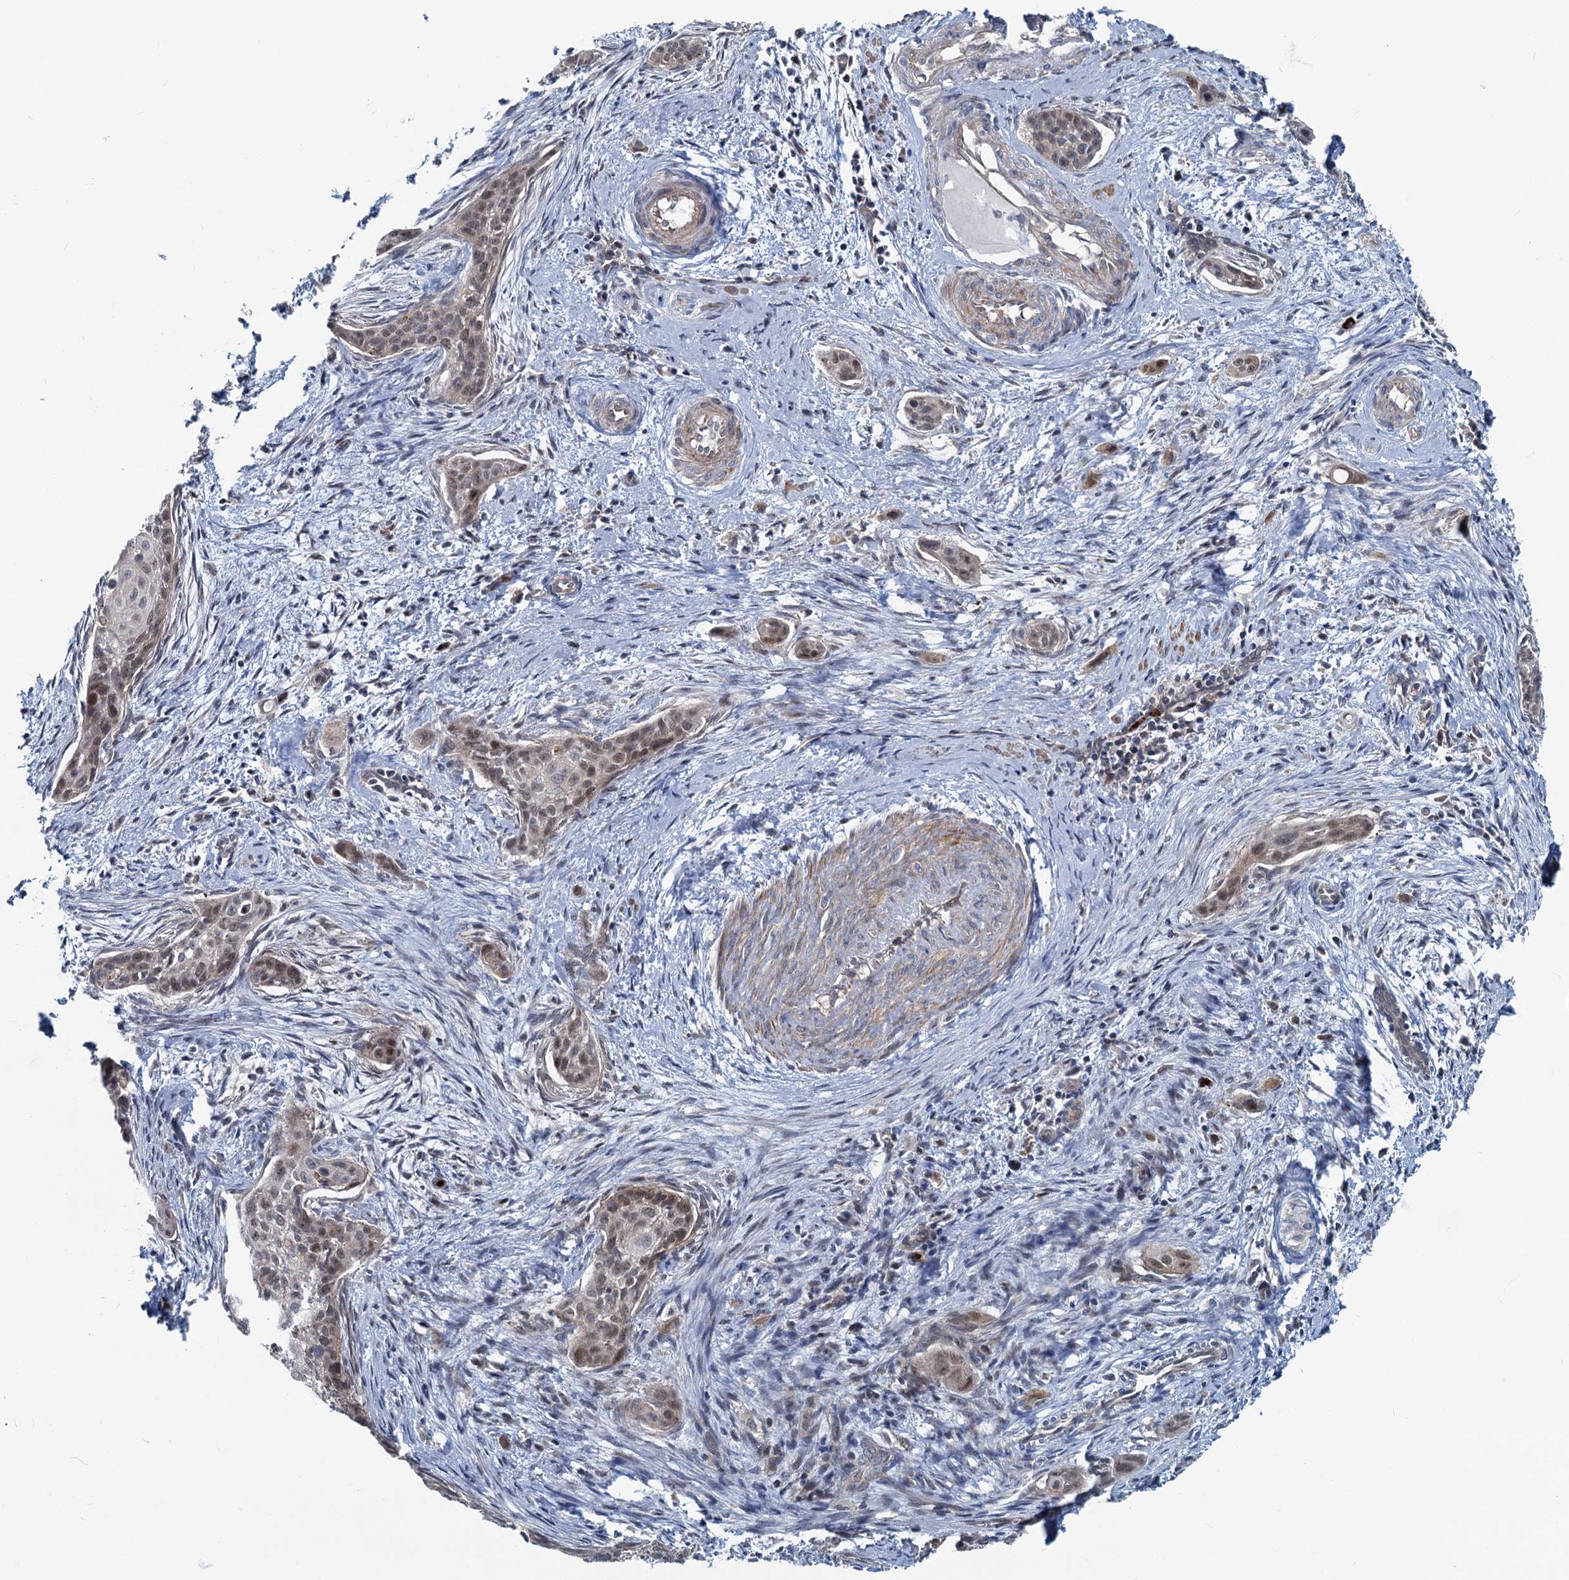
{"staining": {"intensity": "weak", "quantity": "25%-75%", "location": "cytoplasmic/membranous"}, "tissue": "cervical cancer", "cell_type": "Tumor cells", "image_type": "cancer", "snomed": [{"axis": "morphology", "description": "Squamous cell carcinoma, NOS"}, {"axis": "topography", "description": "Cervix"}], "caption": "There is low levels of weak cytoplasmic/membranous expression in tumor cells of cervical squamous cell carcinoma, as demonstrated by immunohistochemical staining (brown color).", "gene": "ADCY2", "patient": {"sex": "female", "age": 33}}